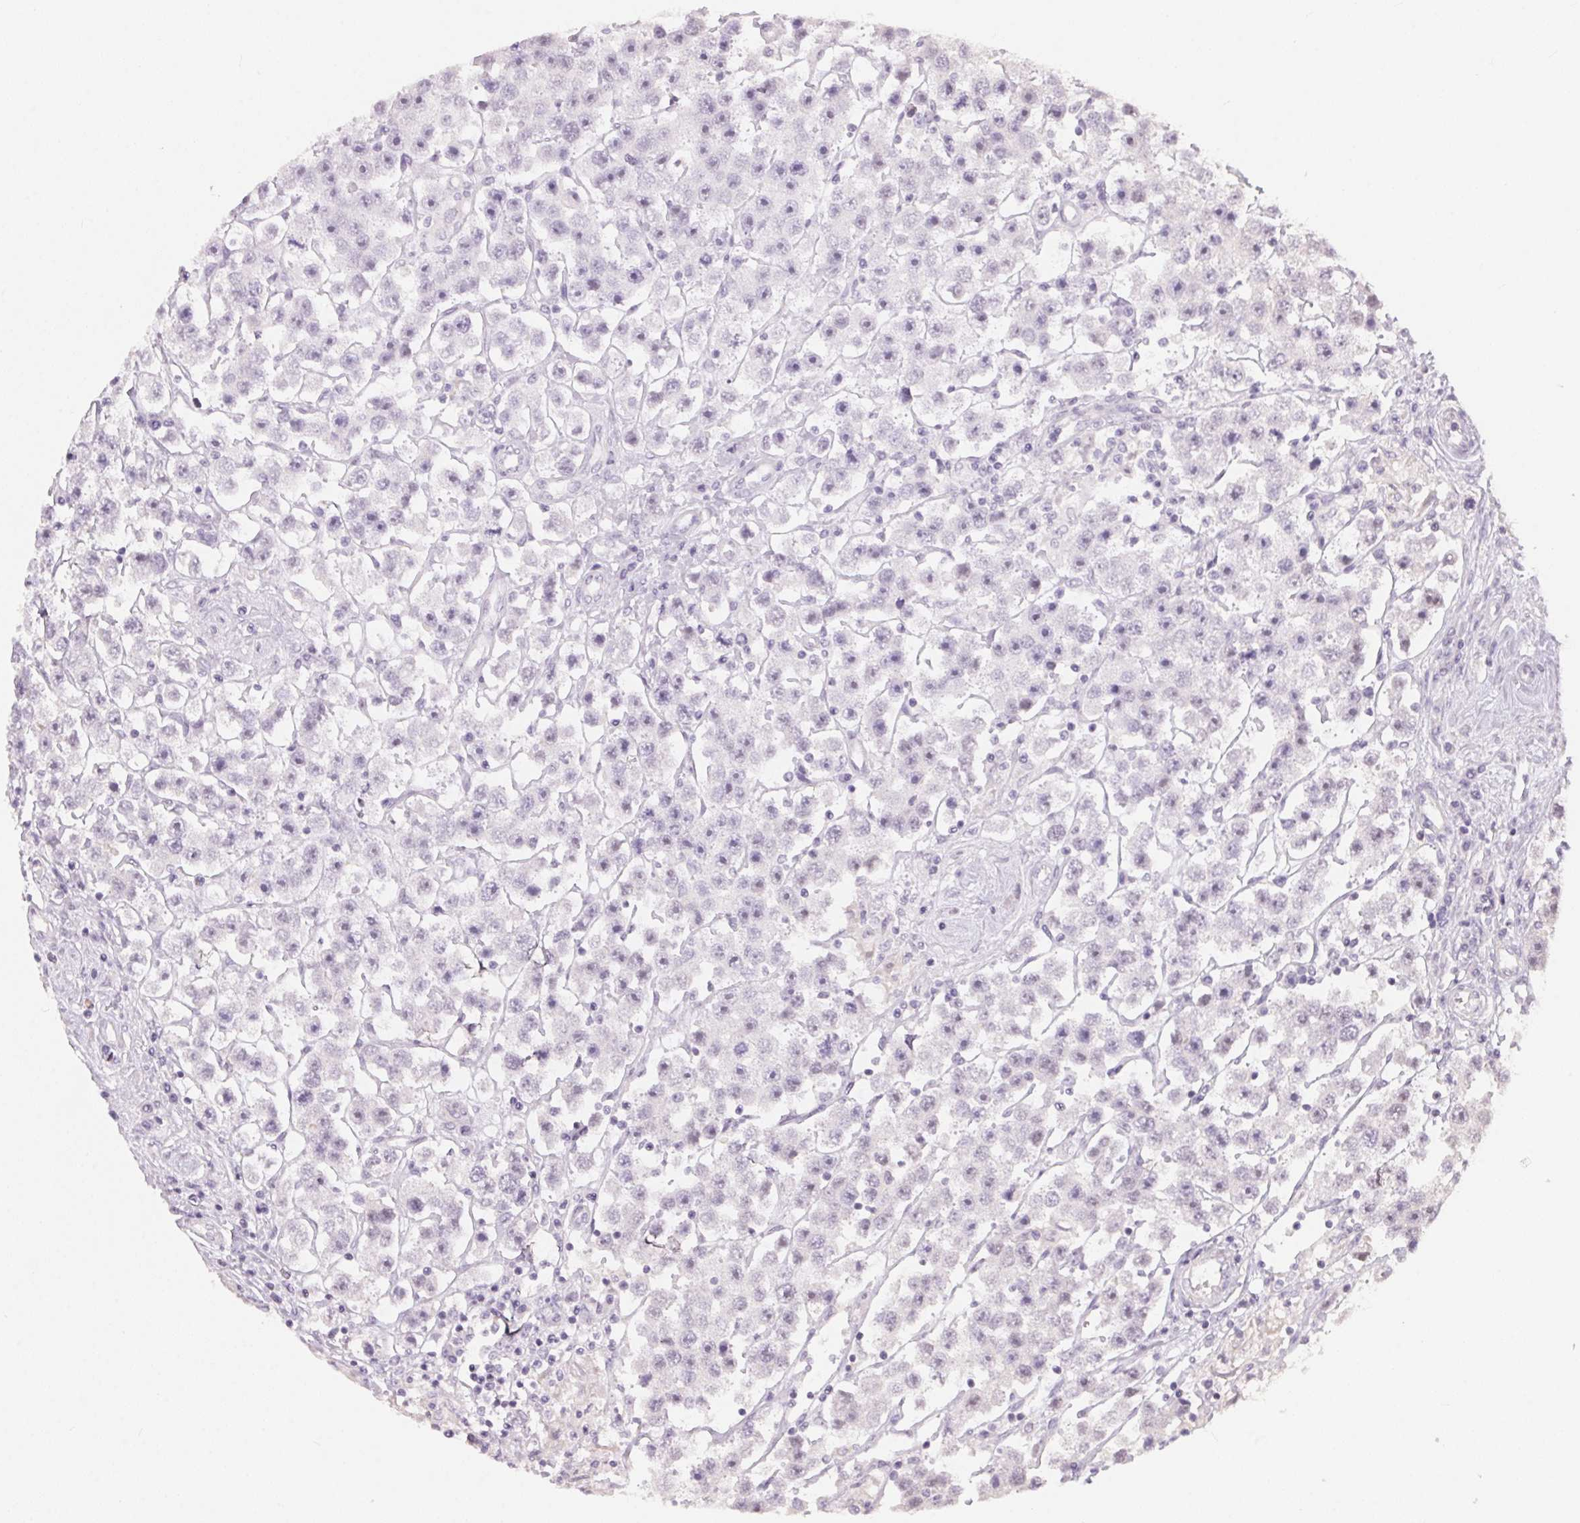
{"staining": {"intensity": "negative", "quantity": "none", "location": "none"}, "tissue": "testis cancer", "cell_type": "Tumor cells", "image_type": "cancer", "snomed": [{"axis": "morphology", "description": "Seminoma, NOS"}, {"axis": "topography", "description": "Testis"}], "caption": "The micrograph exhibits no staining of tumor cells in testis seminoma.", "gene": "GDAP1L1", "patient": {"sex": "male", "age": 45}}